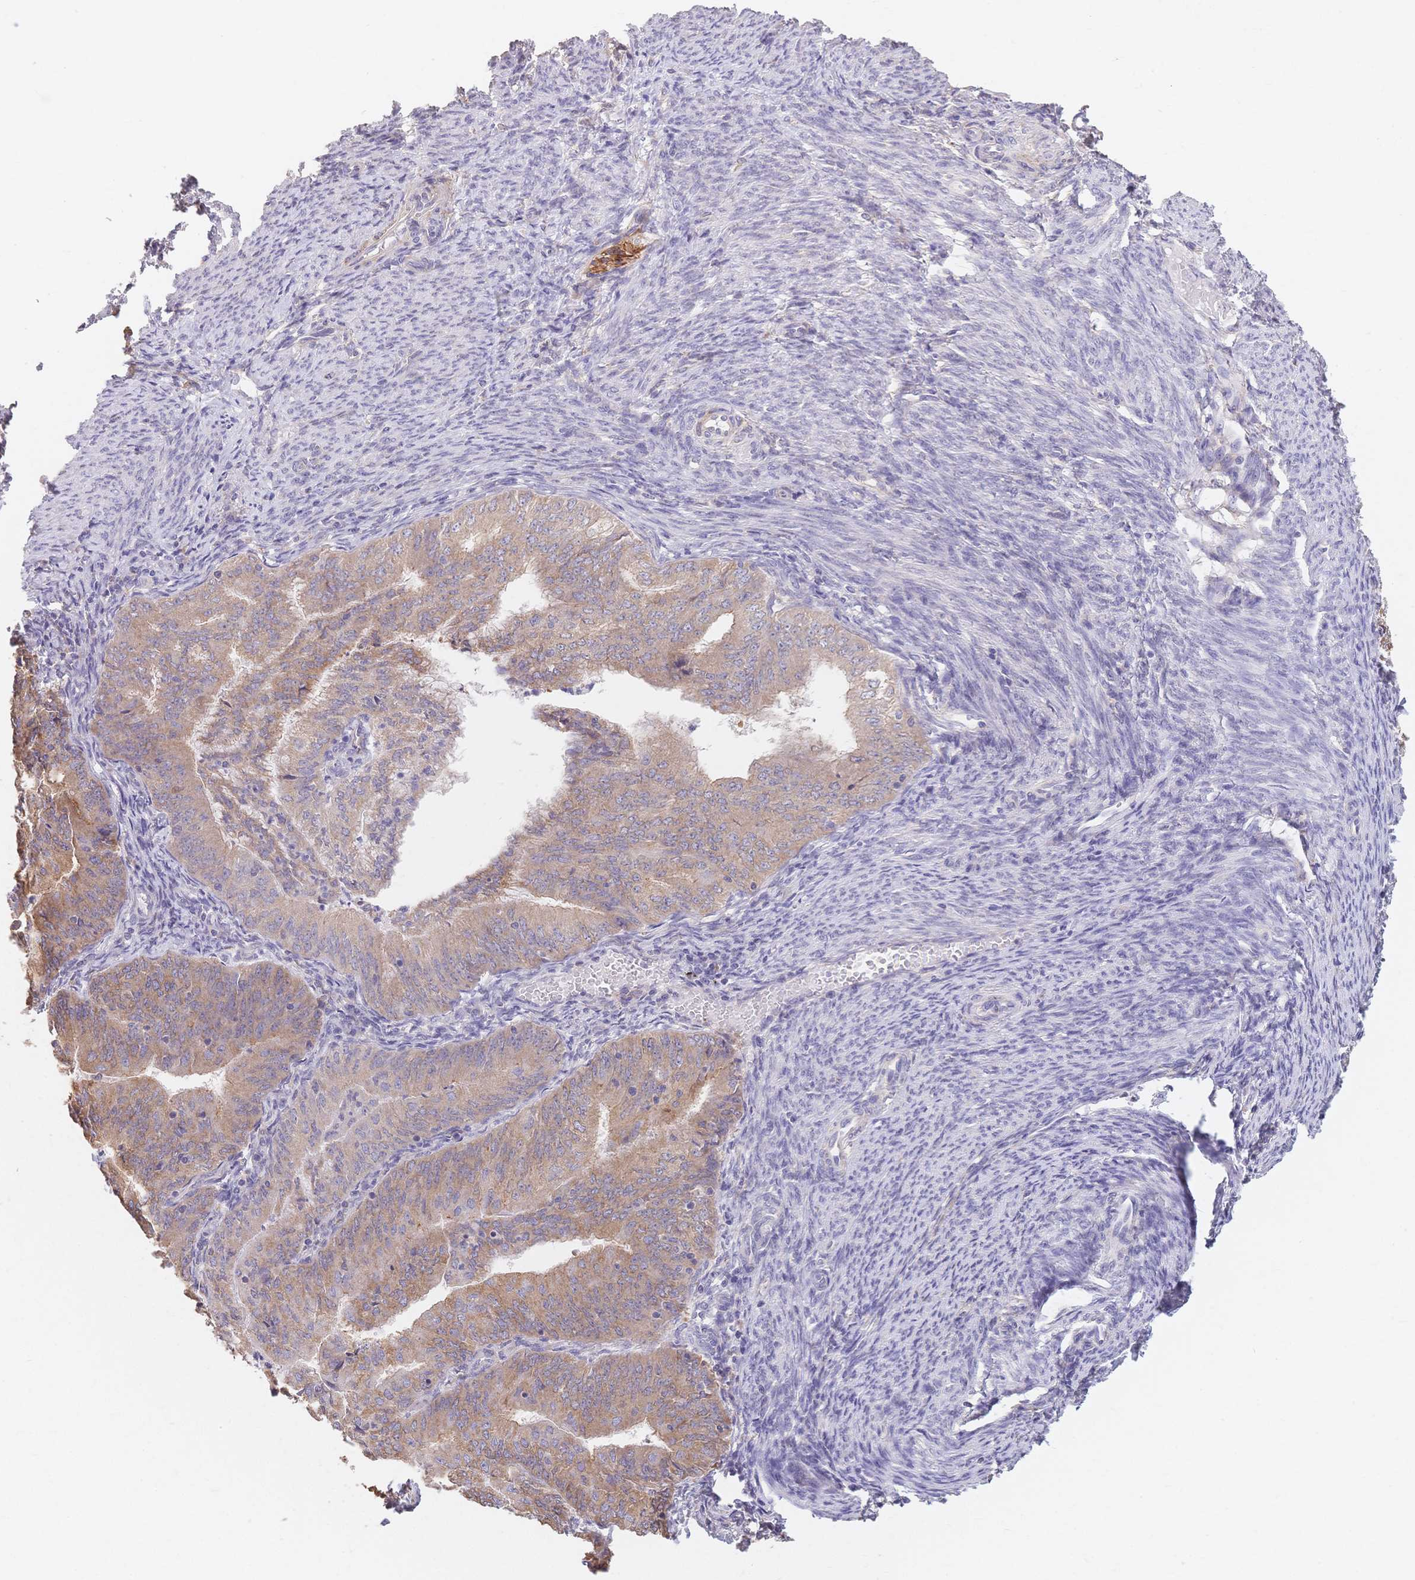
{"staining": {"intensity": "weak", "quantity": ">75%", "location": "cytoplasmic/membranous"}, "tissue": "endometrial cancer", "cell_type": "Tumor cells", "image_type": "cancer", "snomed": [{"axis": "morphology", "description": "Adenocarcinoma, NOS"}, {"axis": "topography", "description": "Endometrium"}], "caption": "Immunohistochemistry (IHC) of endometrial cancer shows low levels of weak cytoplasmic/membranous expression in approximately >75% of tumor cells.", "gene": "HS3ST5", "patient": {"sex": "female", "age": 57}}